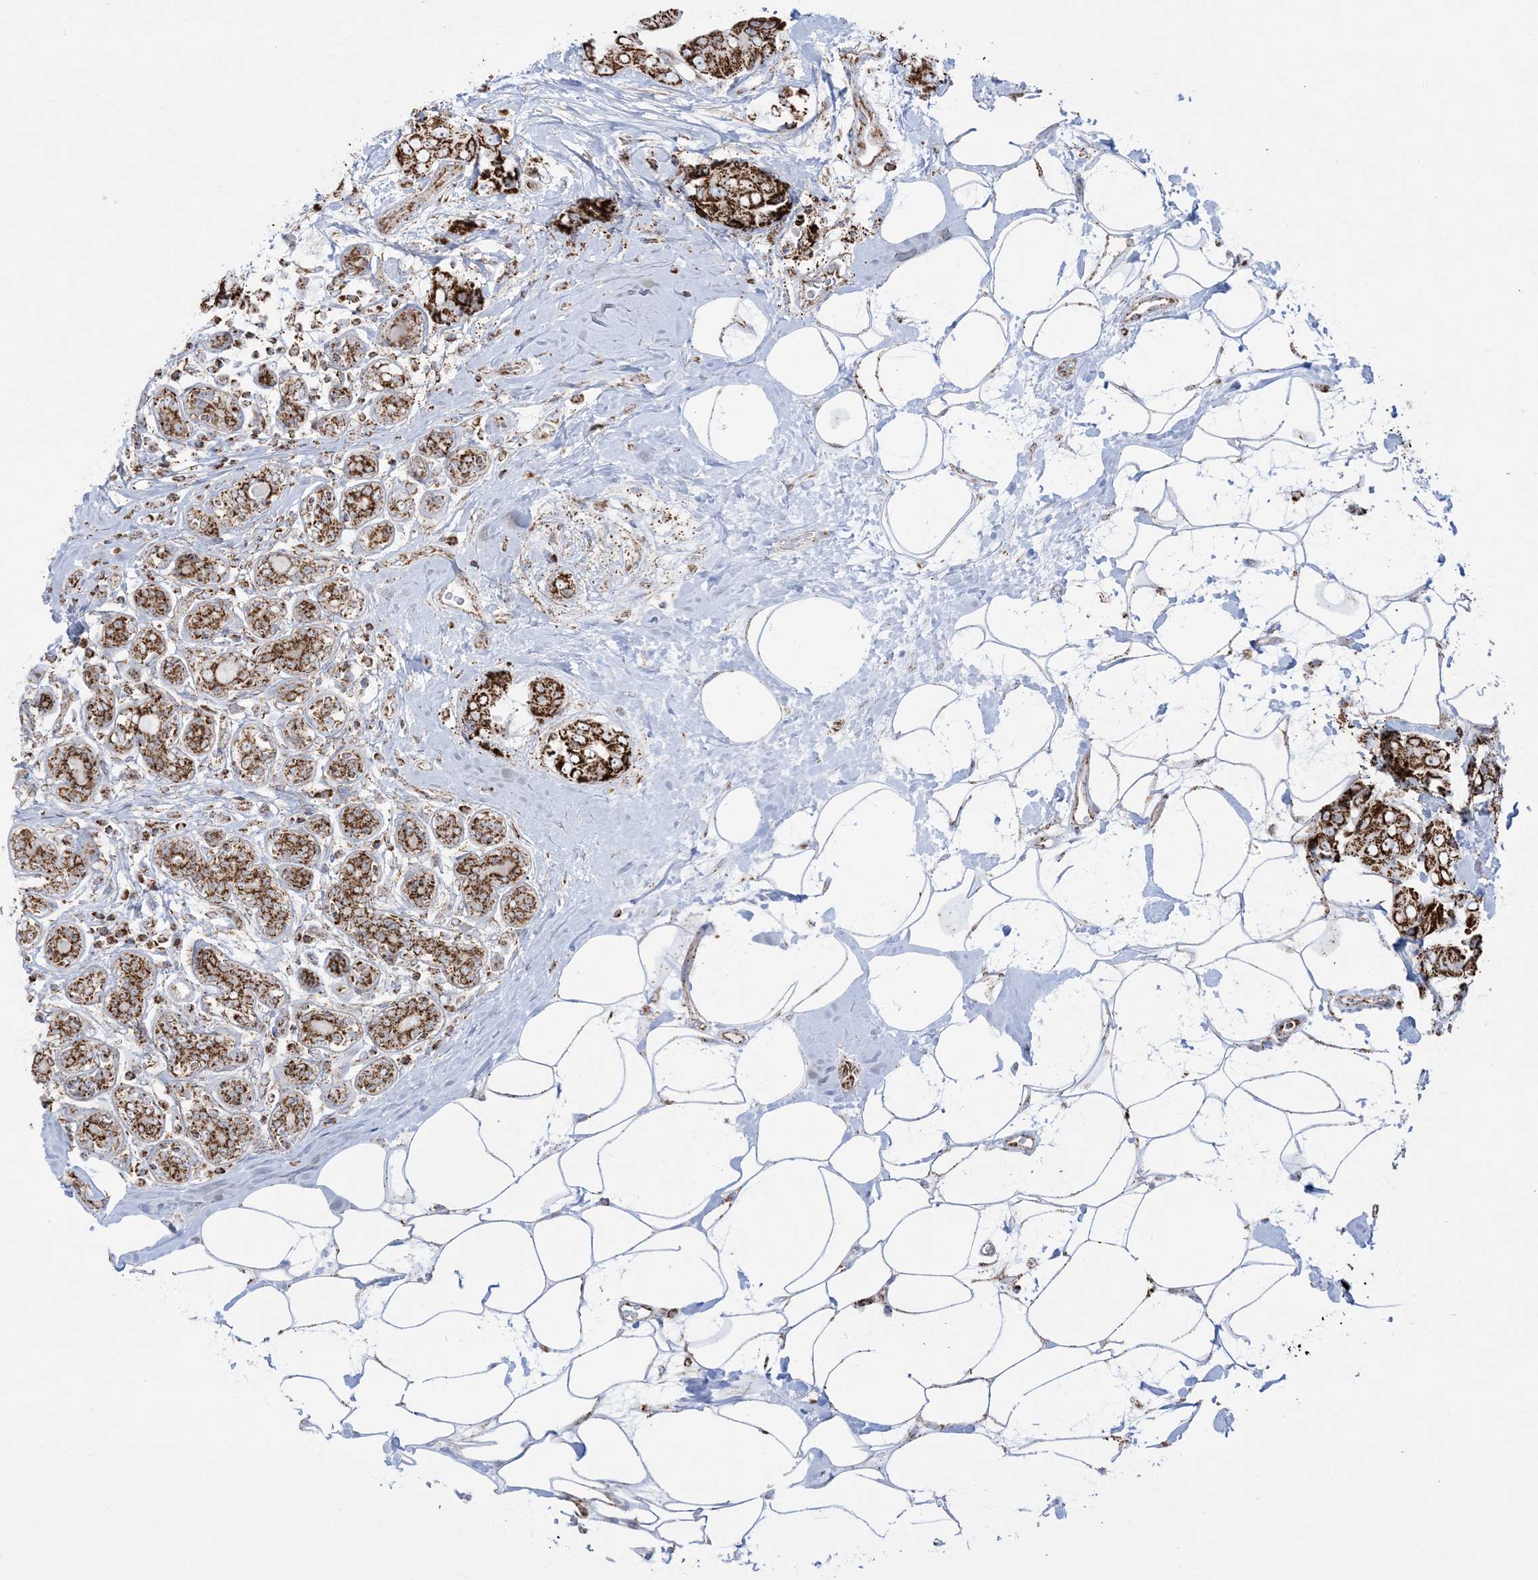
{"staining": {"intensity": "strong", "quantity": ">75%", "location": "cytoplasmic/membranous"}, "tissue": "breast cancer", "cell_type": "Tumor cells", "image_type": "cancer", "snomed": [{"axis": "morphology", "description": "Normal tissue, NOS"}, {"axis": "morphology", "description": "Duct carcinoma"}, {"axis": "topography", "description": "Breast"}], "caption": "Protein positivity by IHC shows strong cytoplasmic/membranous expression in about >75% of tumor cells in infiltrating ductal carcinoma (breast).", "gene": "MRPS36", "patient": {"sex": "female", "age": 39}}